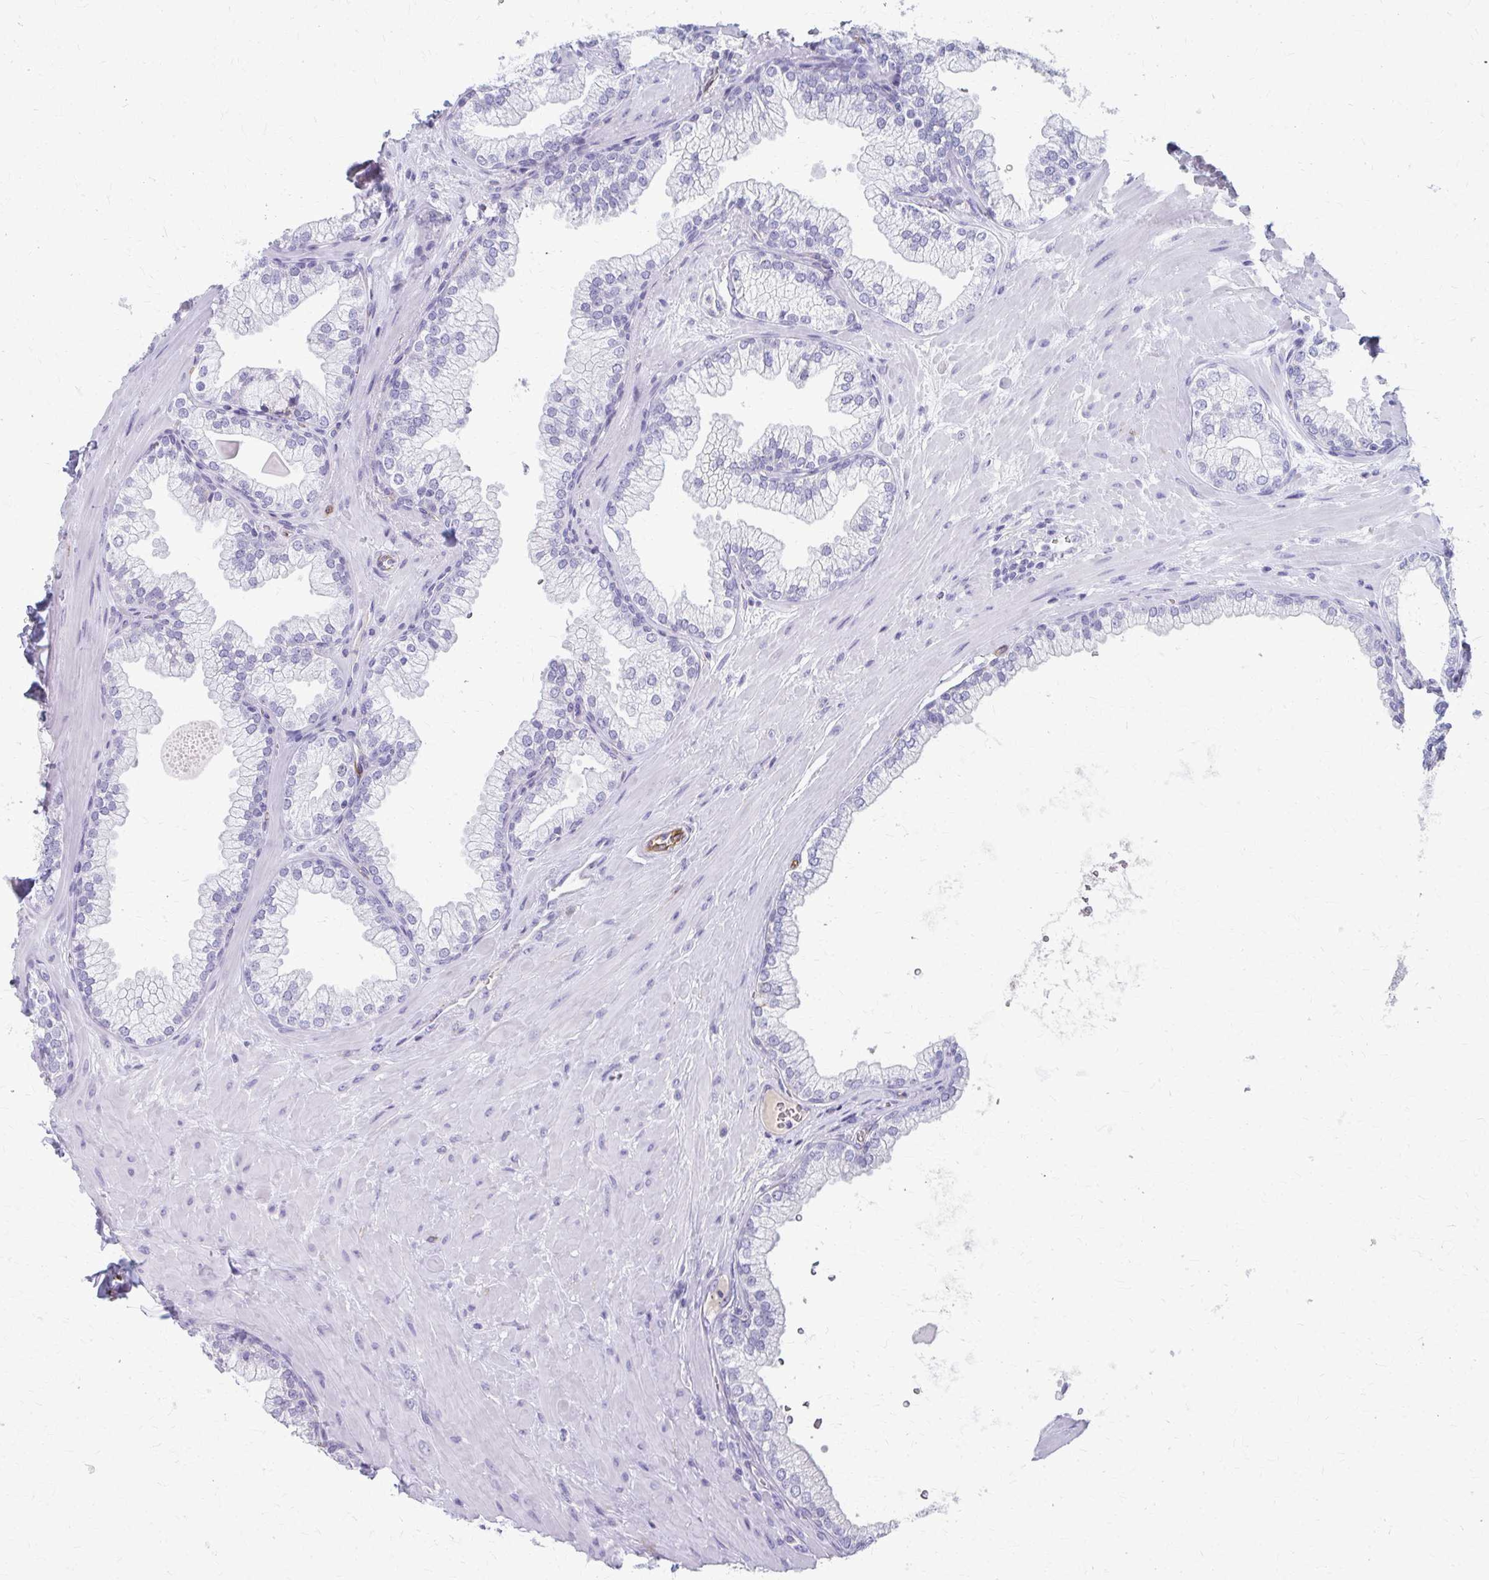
{"staining": {"intensity": "negative", "quantity": "none", "location": "none"}, "tissue": "prostate", "cell_type": "Glandular cells", "image_type": "normal", "snomed": [{"axis": "morphology", "description": "Normal tissue, NOS"}, {"axis": "topography", "description": "Prostate"}, {"axis": "topography", "description": "Peripheral nerve tissue"}], "caption": "IHC photomicrograph of unremarkable prostate stained for a protein (brown), which demonstrates no staining in glandular cells.", "gene": "ADIPOQ", "patient": {"sex": "male", "age": 61}}